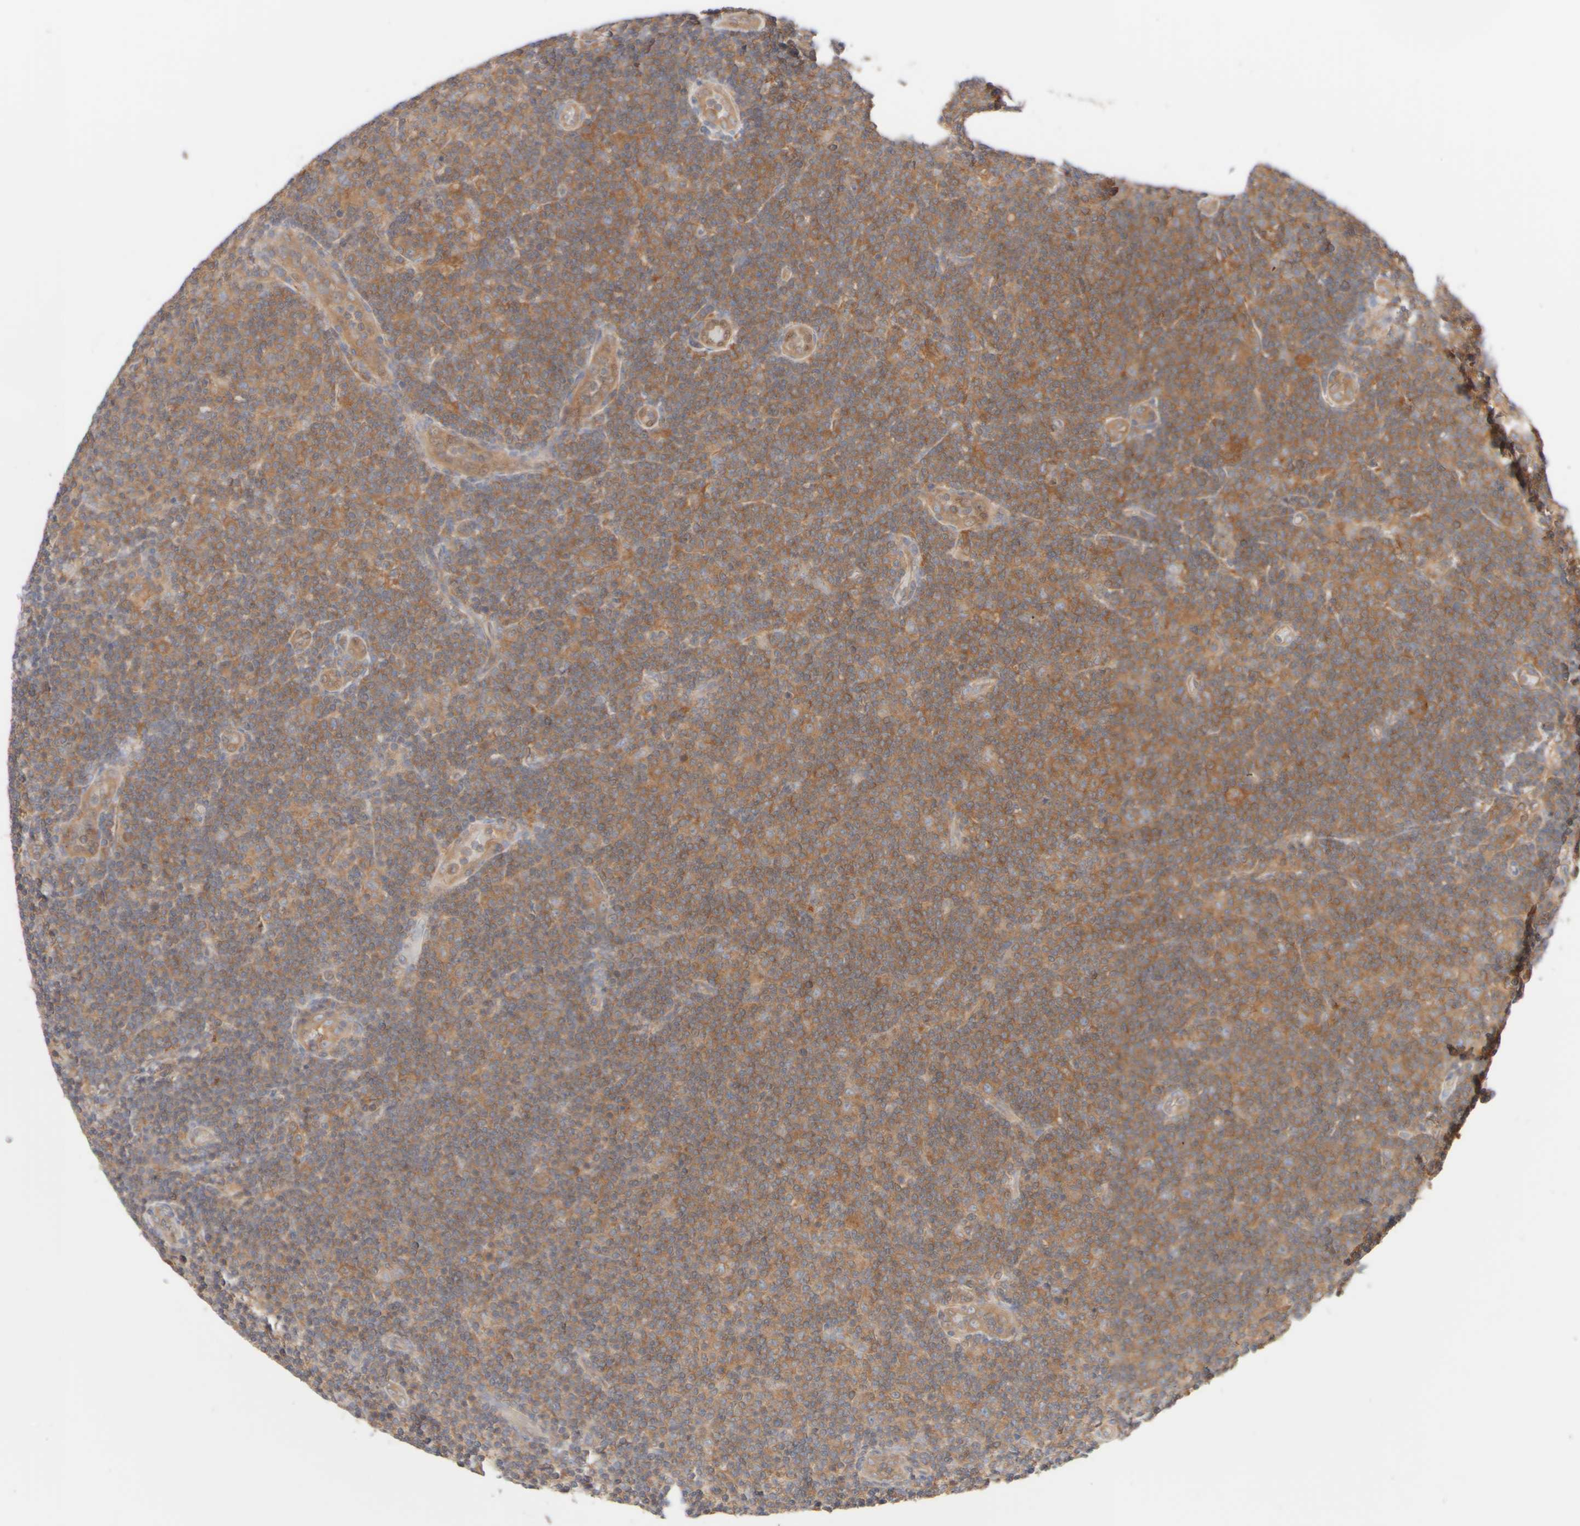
{"staining": {"intensity": "strong", "quantity": ">75%", "location": "cytoplasmic/membranous"}, "tissue": "lymphoma", "cell_type": "Tumor cells", "image_type": "cancer", "snomed": [{"axis": "morphology", "description": "Malignant lymphoma, non-Hodgkin's type, Low grade"}, {"axis": "topography", "description": "Lymph node"}], "caption": "A high-resolution photomicrograph shows IHC staining of malignant lymphoma, non-Hodgkin's type (low-grade), which exhibits strong cytoplasmic/membranous staining in about >75% of tumor cells.", "gene": "RABEP1", "patient": {"sex": "male", "age": 83}}